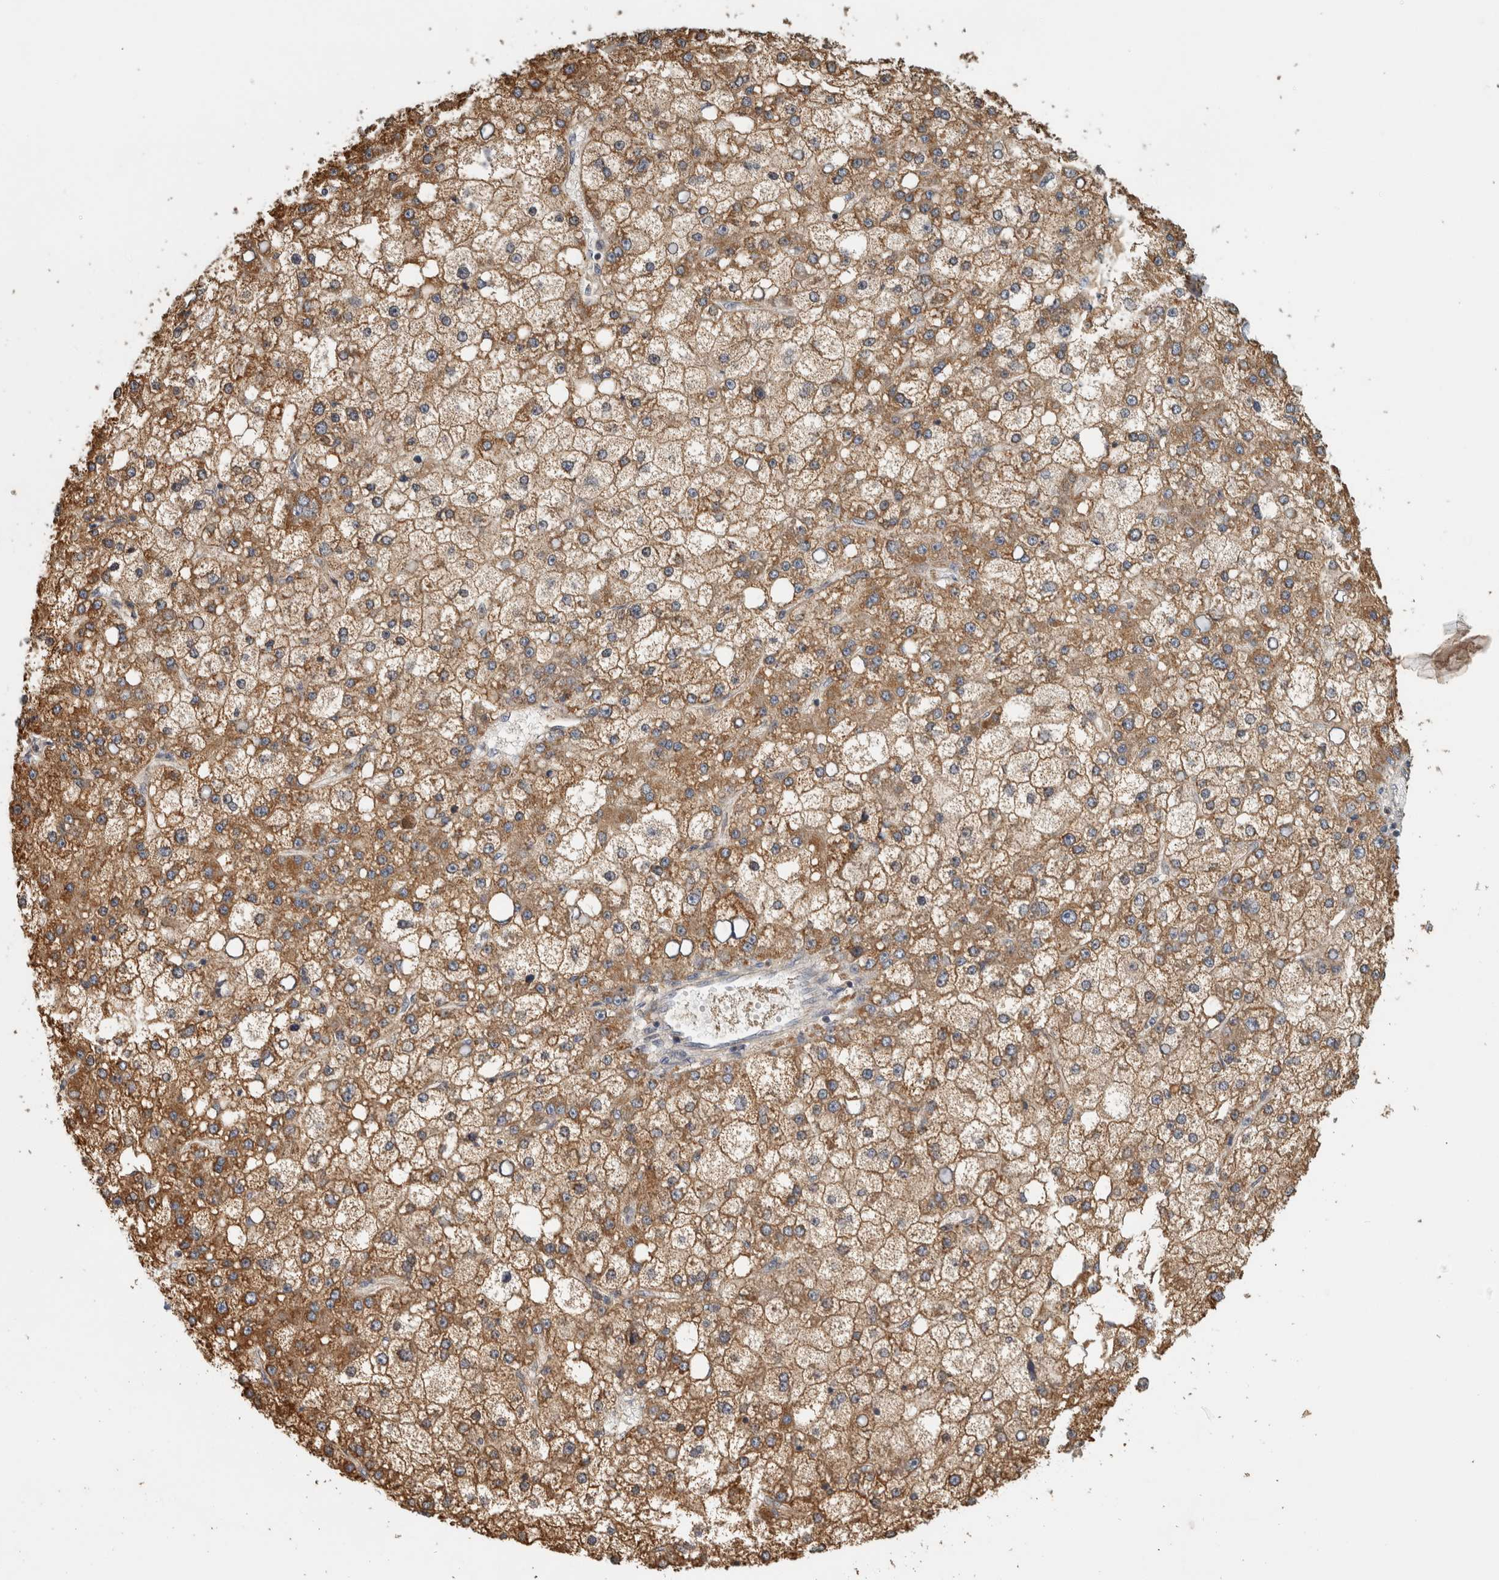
{"staining": {"intensity": "moderate", "quantity": ">75%", "location": "cytoplasmic/membranous"}, "tissue": "liver cancer", "cell_type": "Tumor cells", "image_type": "cancer", "snomed": [{"axis": "morphology", "description": "Carcinoma, Hepatocellular, NOS"}, {"axis": "topography", "description": "Liver"}], "caption": "DAB (3,3'-diaminobenzidine) immunohistochemical staining of human liver cancer reveals moderate cytoplasmic/membranous protein staining in approximately >75% of tumor cells. The staining was performed using DAB, with brown indicating positive protein expression. Nuclei are stained blue with hematoxylin.", "gene": "ST8SIA1", "patient": {"sex": "male", "age": 67}}